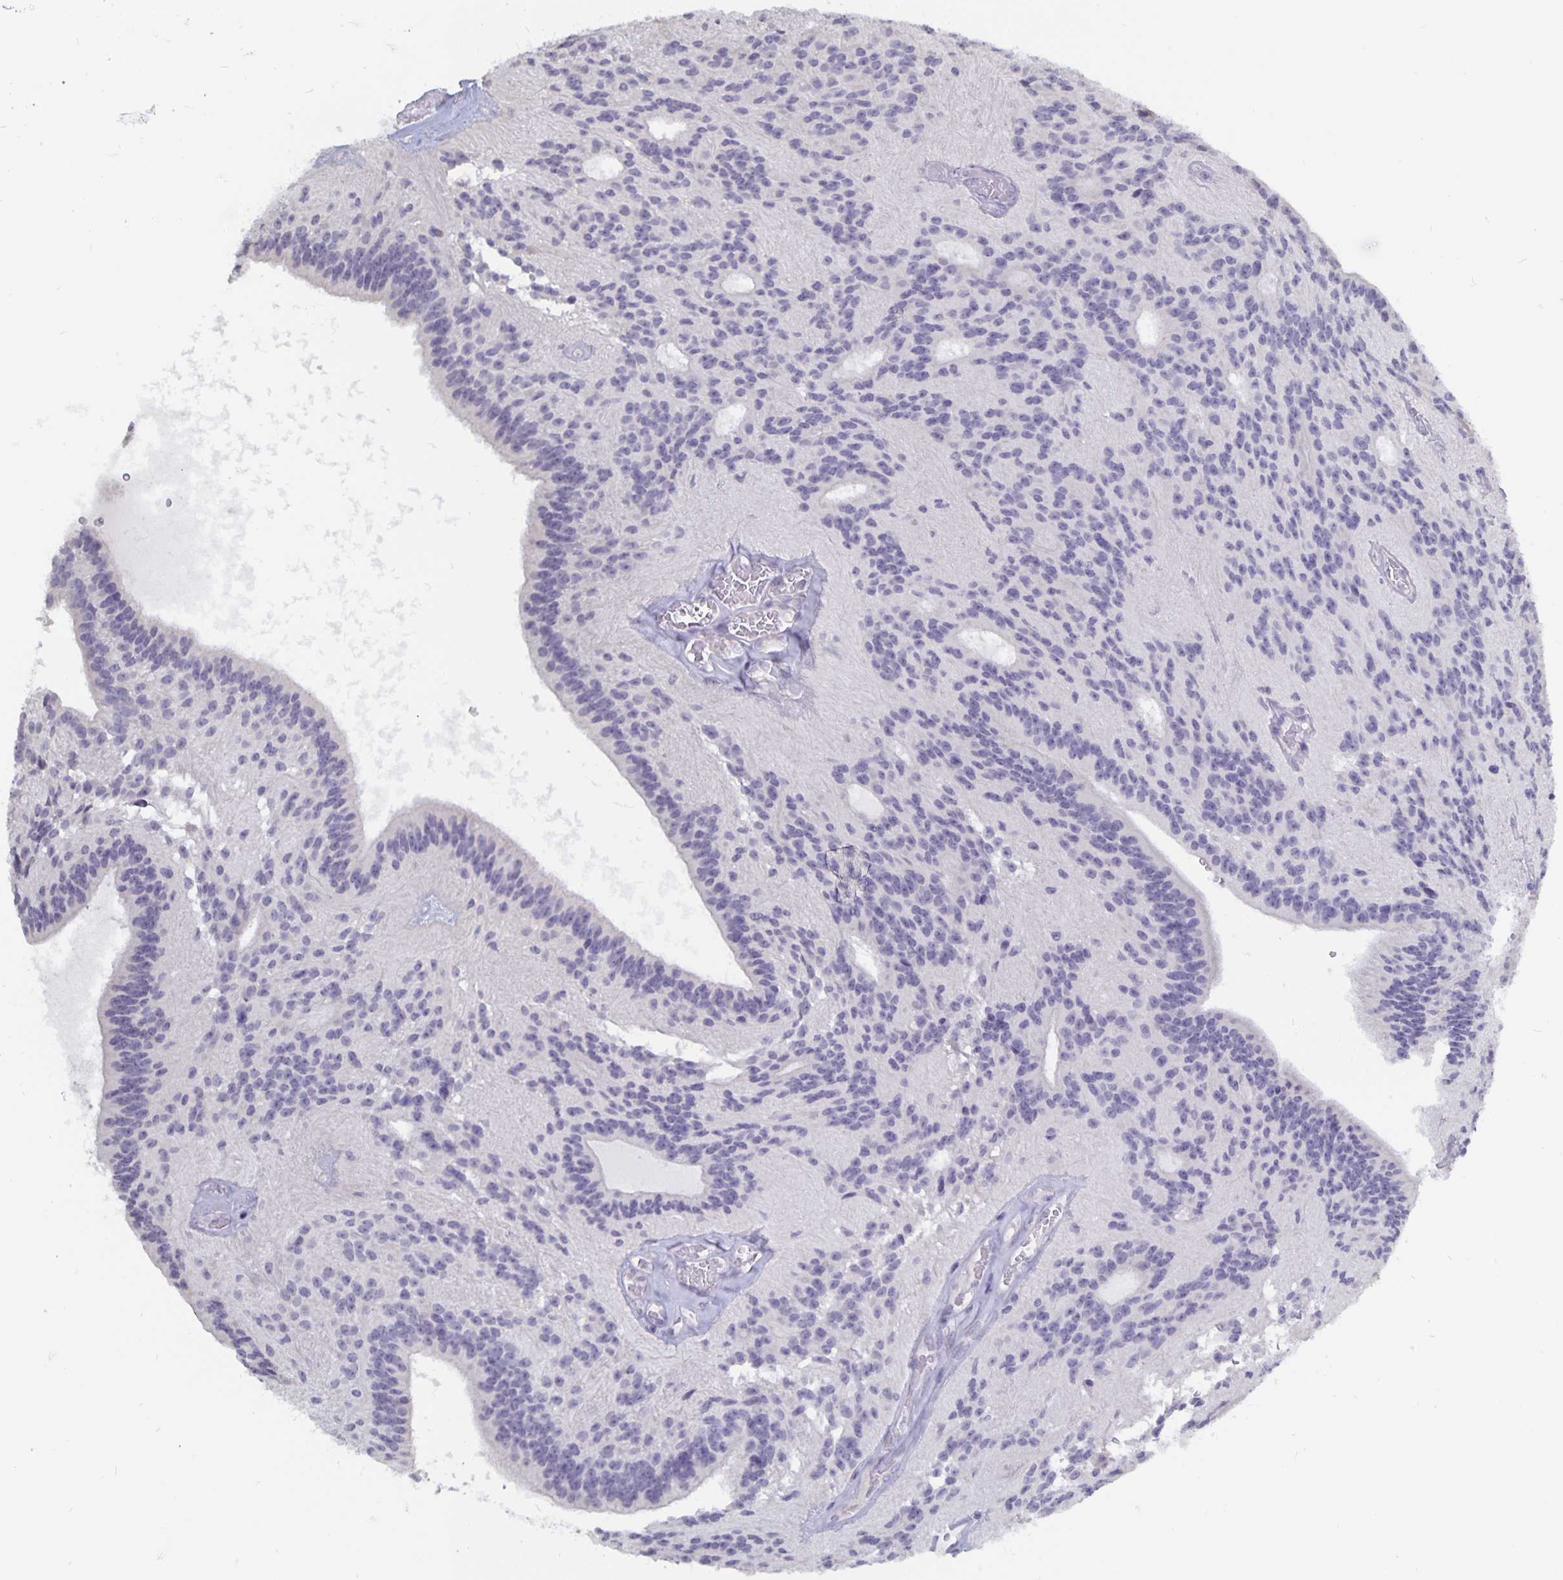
{"staining": {"intensity": "negative", "quantity": "none", "location": "none"}, "tissue": "glioma", "cell_type": "Tumor cells", "image_type": "cancer", "snomed": [{"axis": "morphology", "description": "Glioma, malignant, Low grade"}, {"axis": "topography", "description": "Brain"}], "caption": "This is a histopathology image of IHC staining of glioma, which shows no expression in tumor cells.", "gene": "PLCB3", "patient": {"sex": "male", "age": 31}}